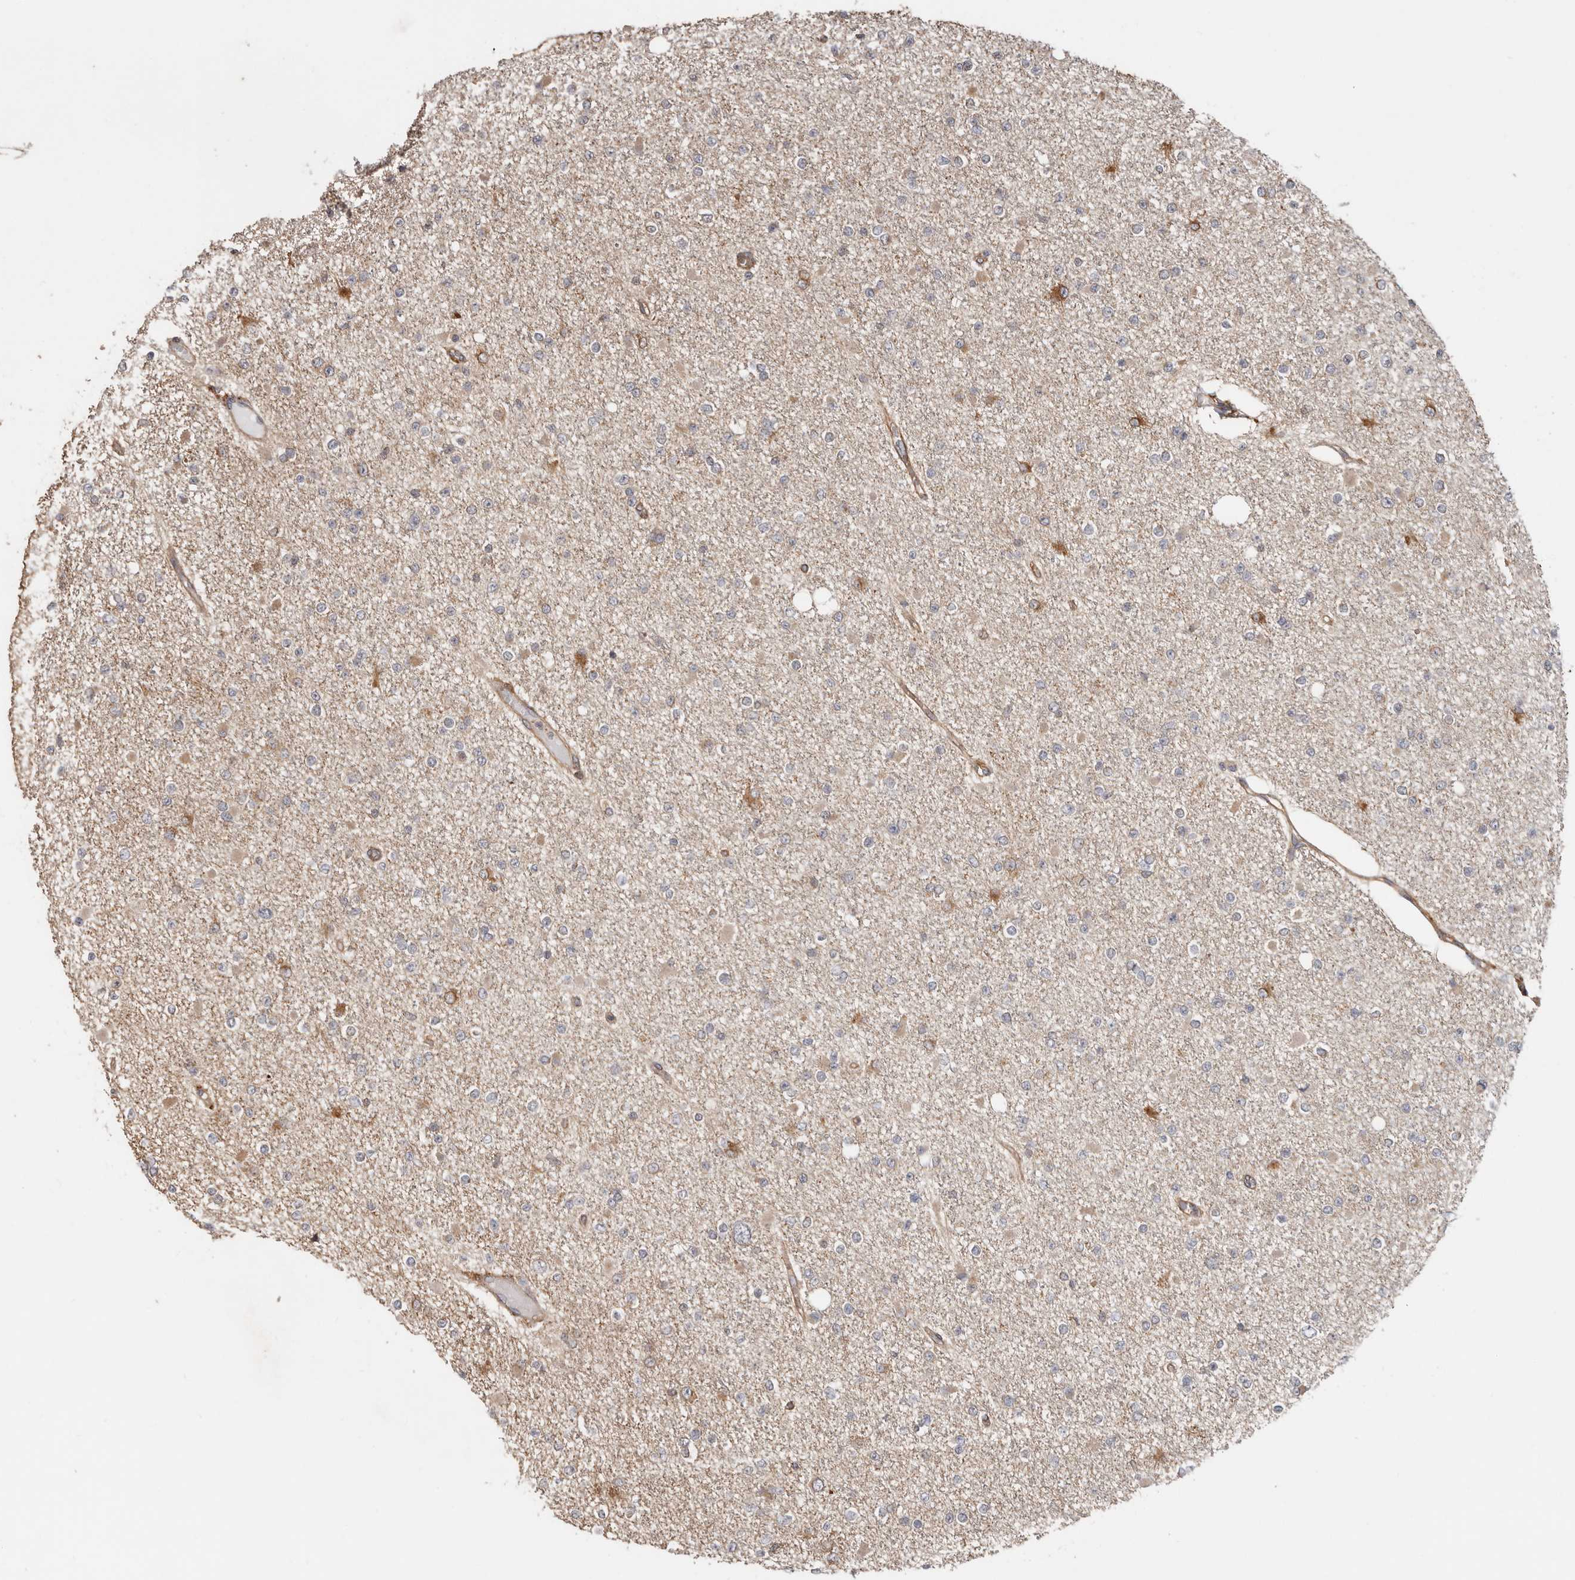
{"staining": {"intensity": "moderate", "quantity": "<25%", "location": "cytoplasmic/membranous"}, "tissue": "glioma", "cell_type": "Tumor cells", "image_type": "cancer", "snomed": [{"axis": "morphology", "description": "Glioma, malignant, Low grade"}, {"axis": "topography", "description": "Brain"}], "caption": "IHC of human glioma demonstrates low levels of moderate cytoplasmic/membranous expression in about <25% of tumor cells. The staining is performed using DAB brown chromogen to label protein expression. The nuclei are counter-stained blue using hematoxylin.", "gene": "RSPO2", "patient": {"sex": "female", "age": 22}}